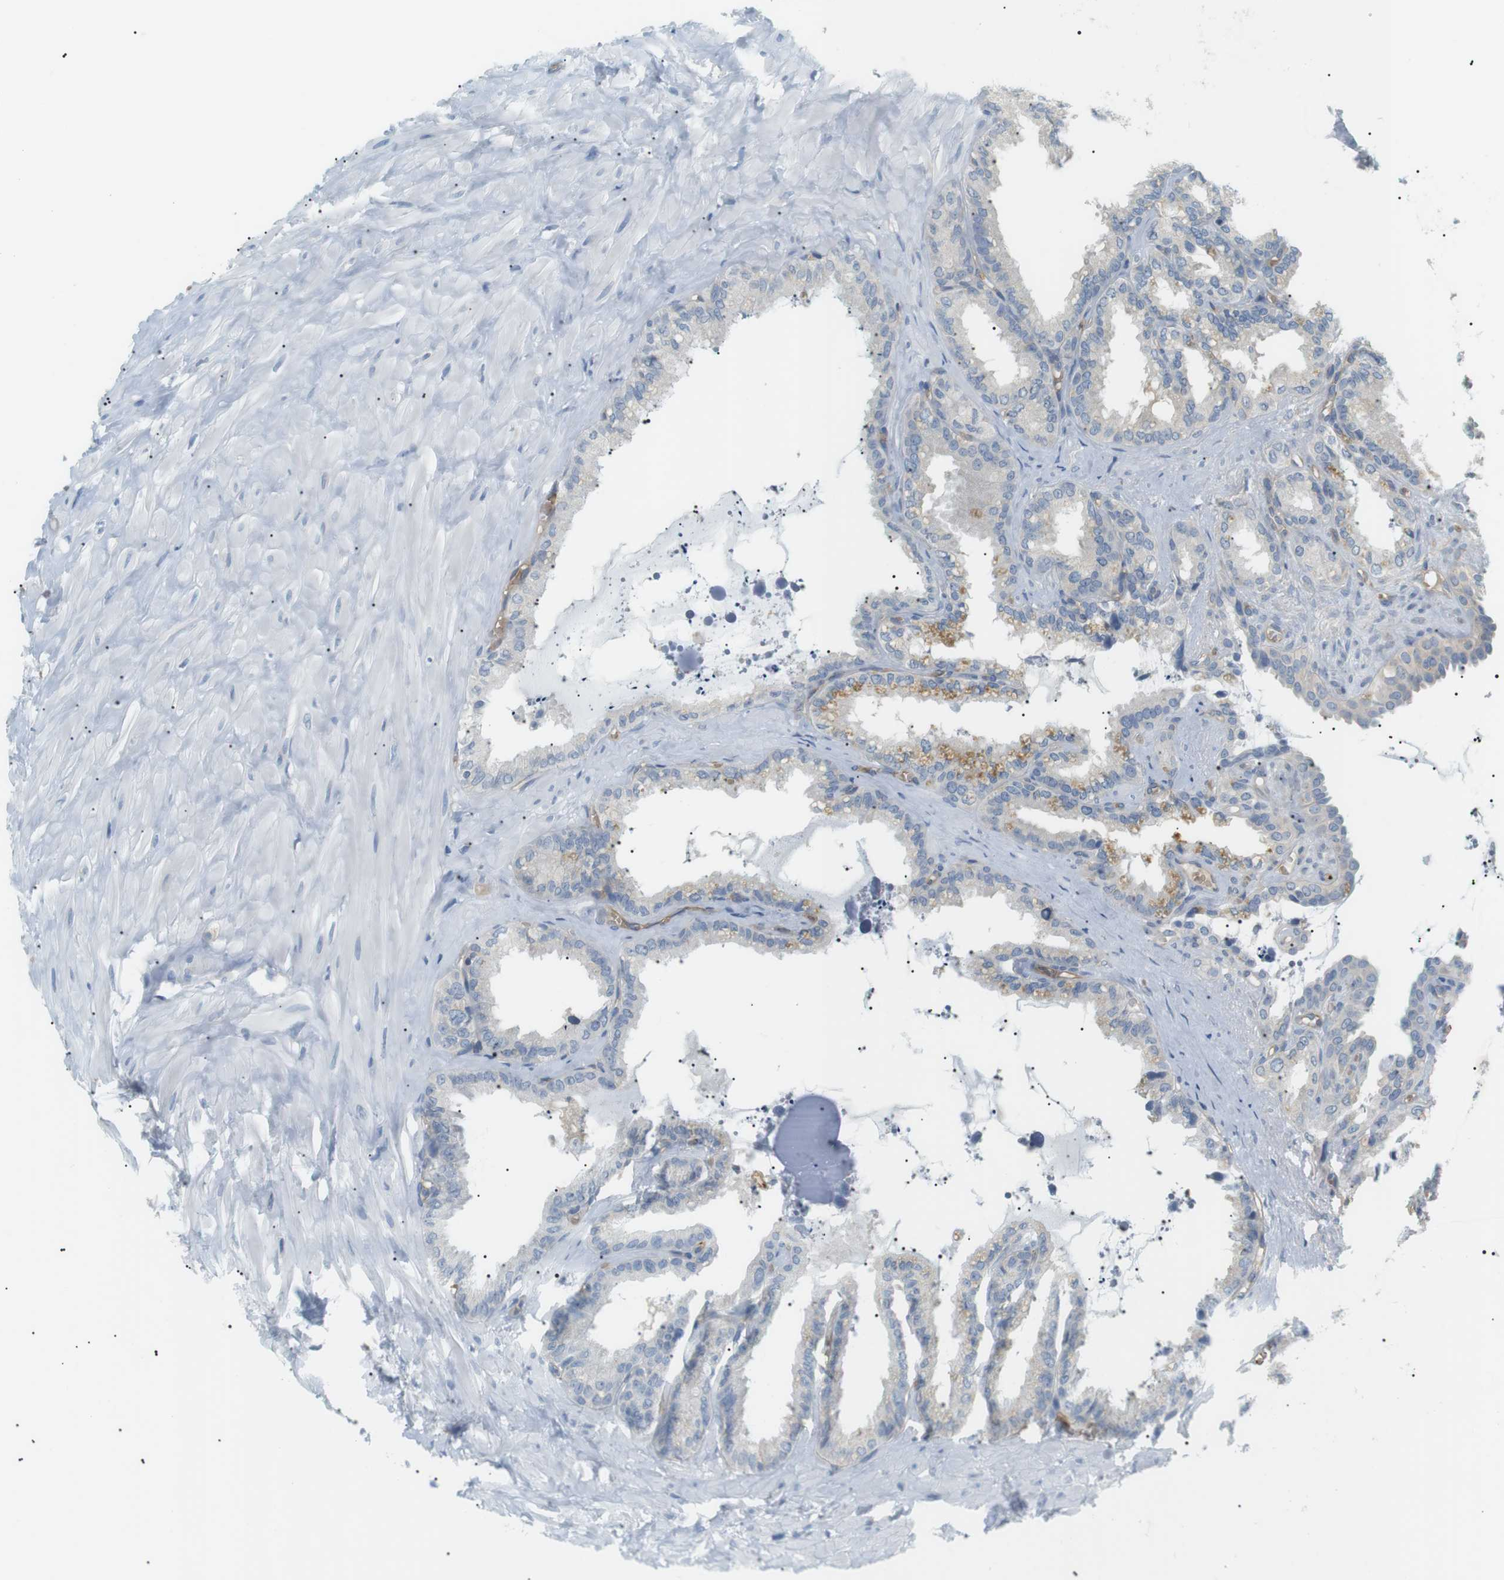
{"staining": {"intensity": "weak", "quantity": "<25%", "location": "cytoplasmic/membranous"}, "tissue": "seminal vesicle", "cell_type": "Glandular cells", "image_type": "normal", "snomed": [{"axis": "morphology", "description": "Normal tissue, NOS"}, {"axis": "topography", "description": "Seminal veicle"}], "caption": "Immunohistochemistry image of benign seminal vesicle: human seminal vesicle stained with DAB reveals no significant protein expression in glandular cells.", "gene": "ADCY10", "patient": {"sex": "male", "age": 64}}